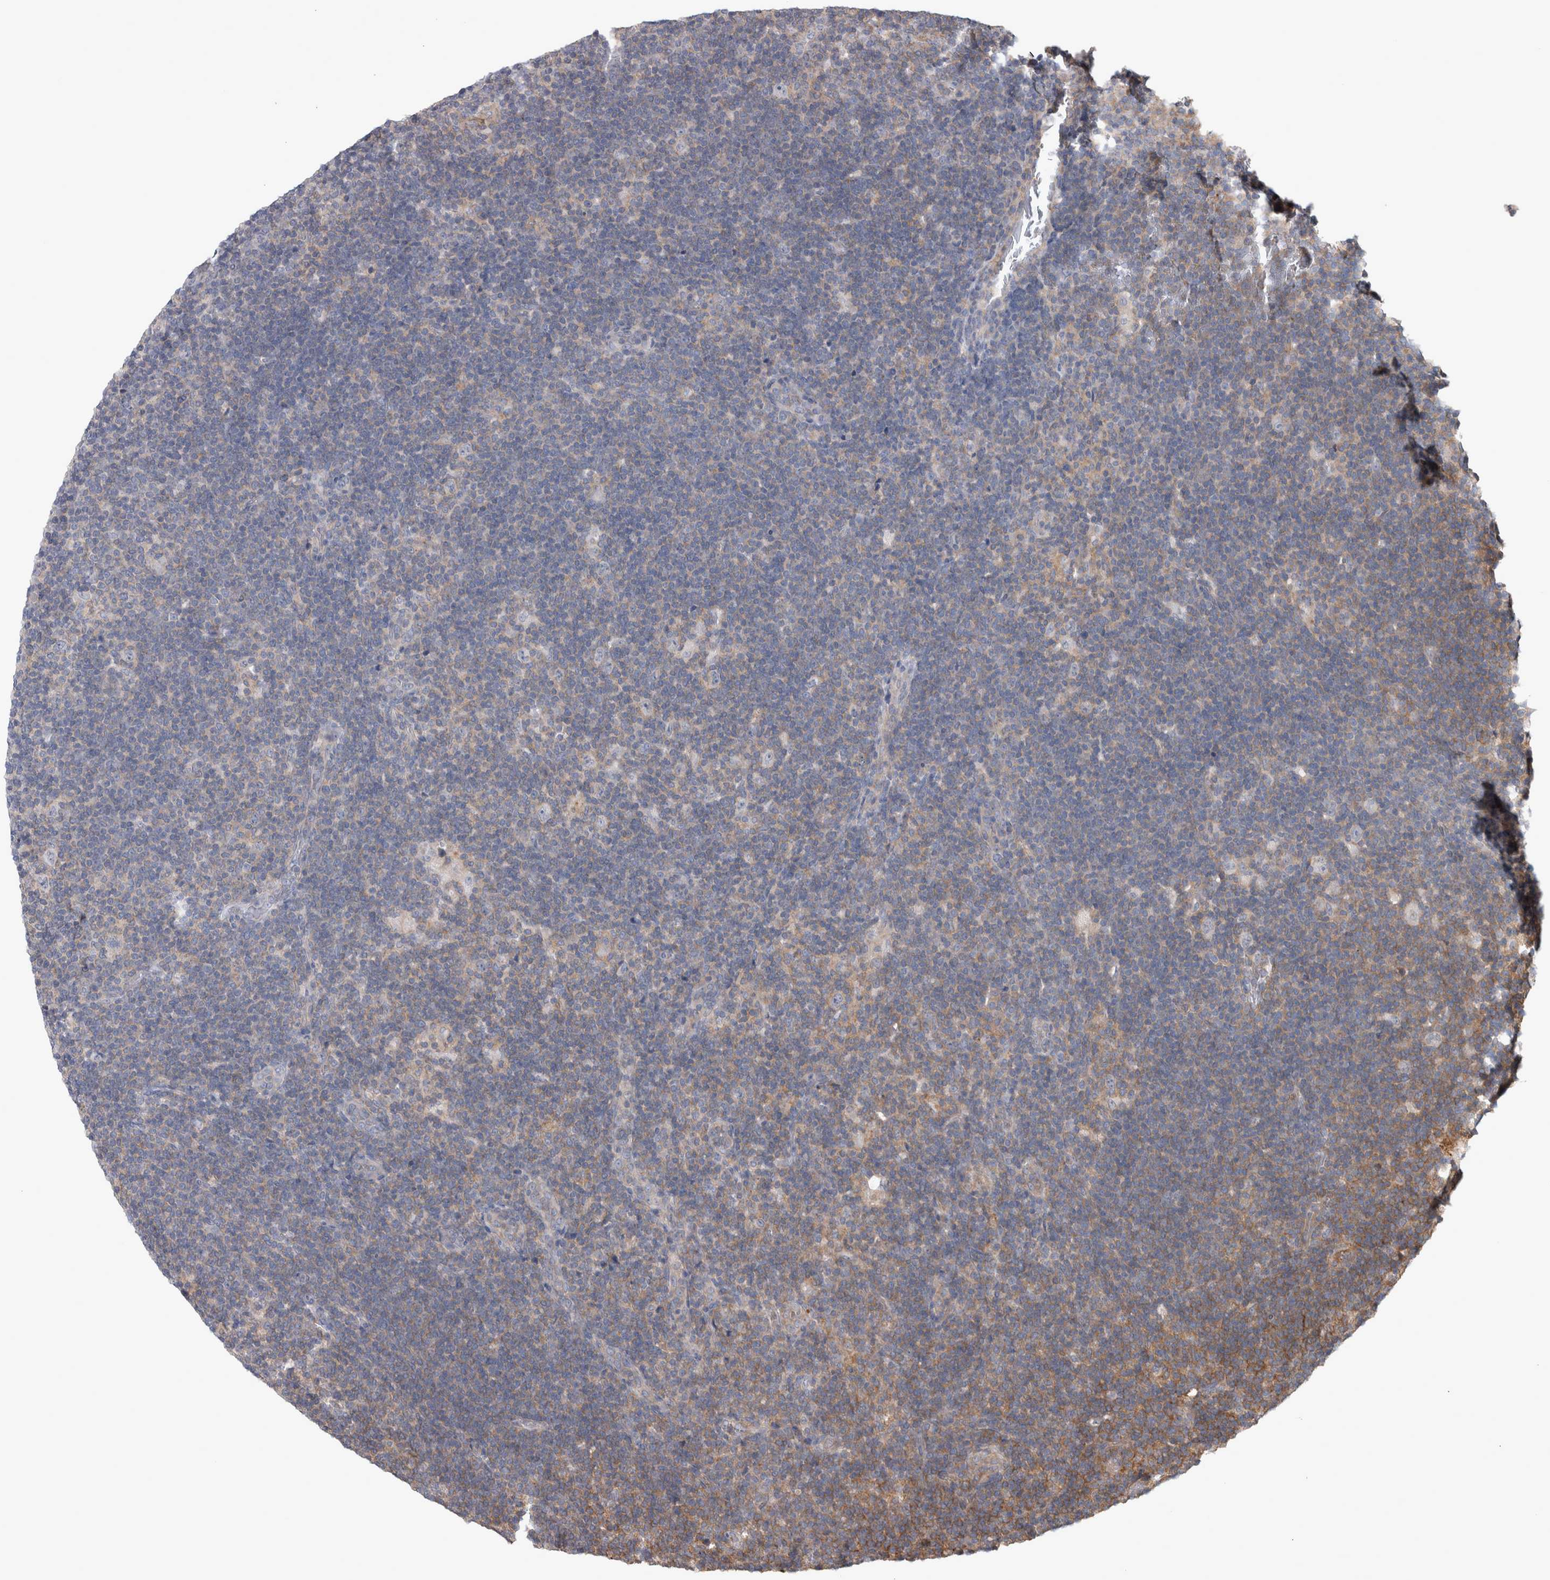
{"staining": {"intensity": "negative", "quantity": "none", "location": "none"}, "tissue": "lymphoma", "cell_type": "Tumor cells", "image_type": "cancer", "snomed": [{"axis": "morphology", "description": "Hodgkin's disease, NOS"}, {"axis": "topography", "description": "Lymph node"}], "caption": "Protein analysis of lymphoma displays no significant expression in tumor cells. (Immunohistochemistry, brightfield microscopy, high magnification).", "gene": "SPATA48", "patient": {"sex": "female", "age": 57}}